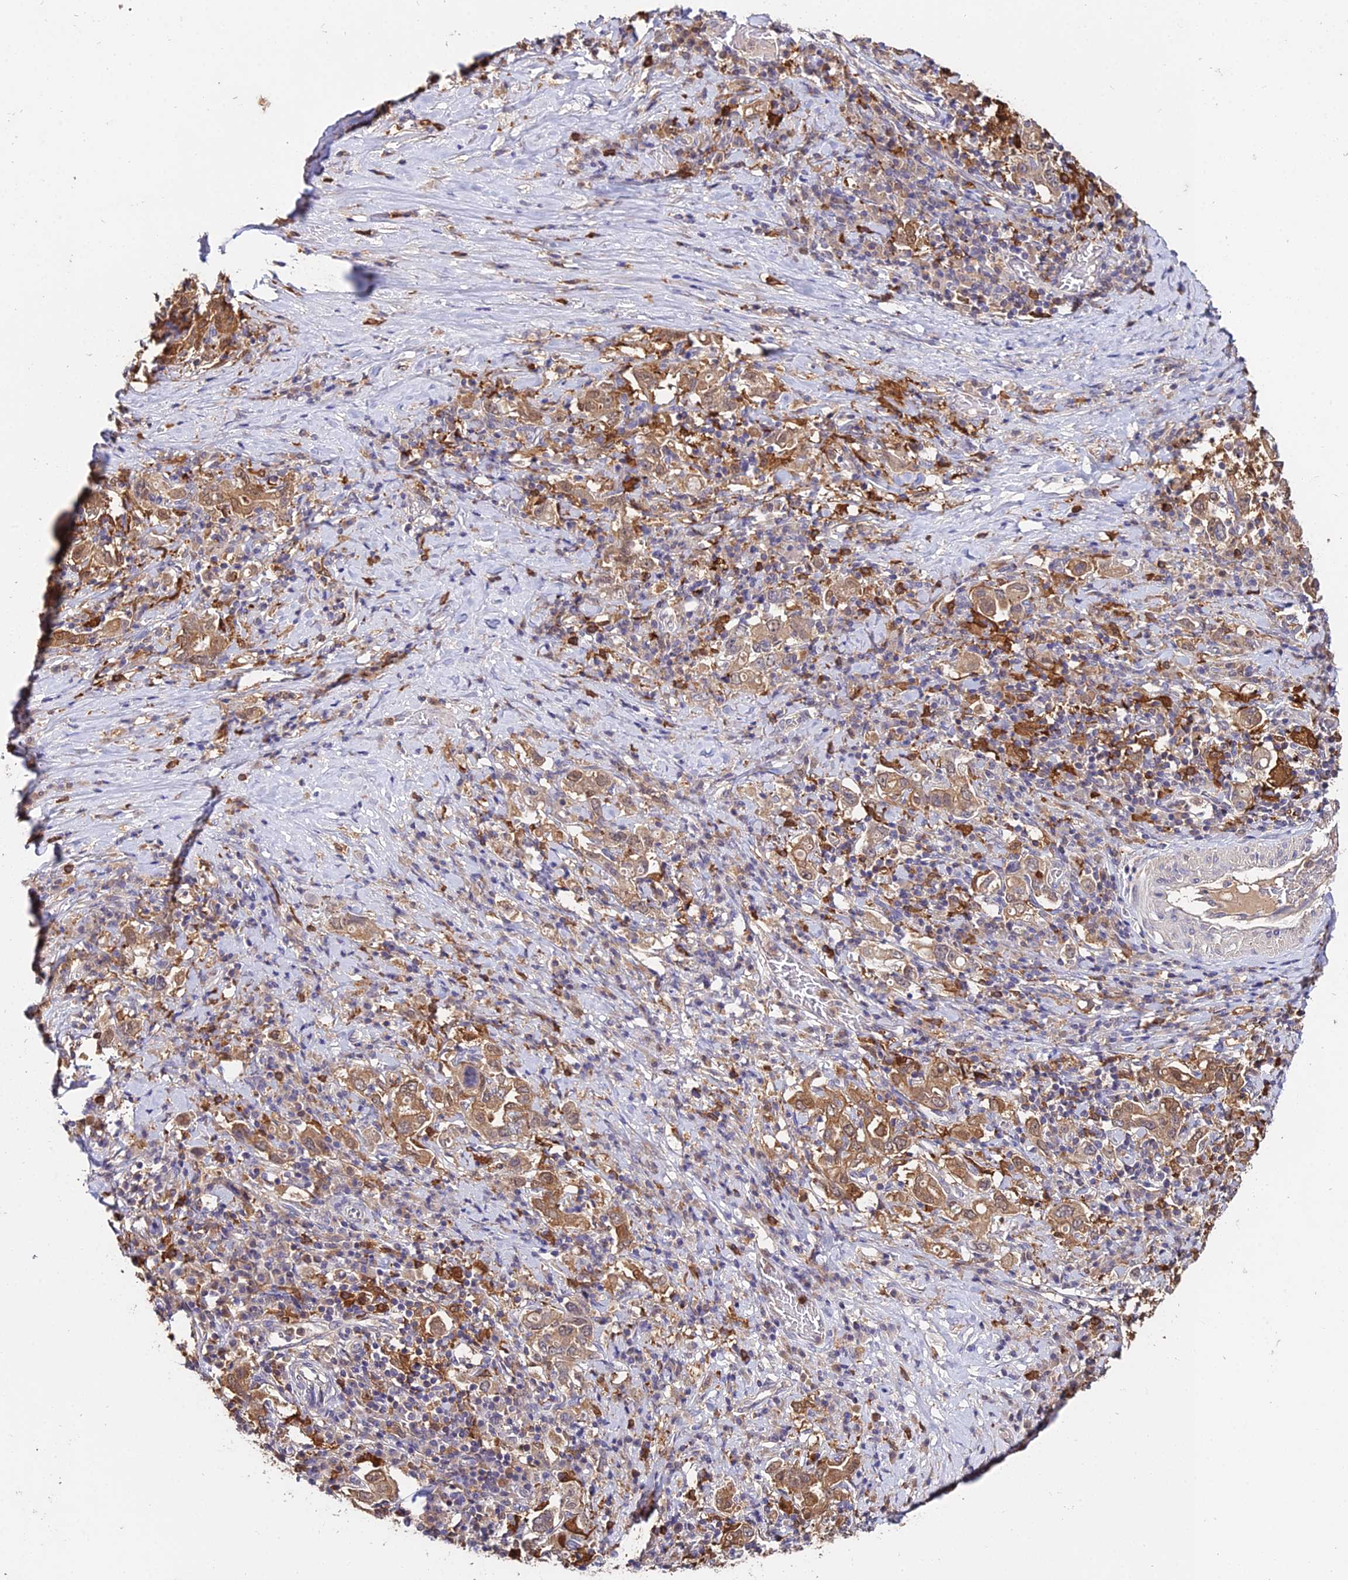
{"staining": {"intensity": "moderate", "quantity": ">75%", "location": "cytoplasmic/membranous"}, "tissue": "stomach cancer", "cell_type": "Tumor cells", "image_type": "cancer", "snomed": [{"axis": "morphology", "description": "Adenocarcinoma, NOS"}, {"axis": "topography", "description": "Stomach, upper"}, {"axis": "topography", "description": "Stomach"}], "caption": "Protein staining exhibits moderate cytoplasmic/membranous positivity in about >75% of tumor cells in stomach cancer. The protein is shown in brown color, while the nuclei are stained blue.", "gene": "FBP1", "patient": {"sex": "male", "age": 62}}